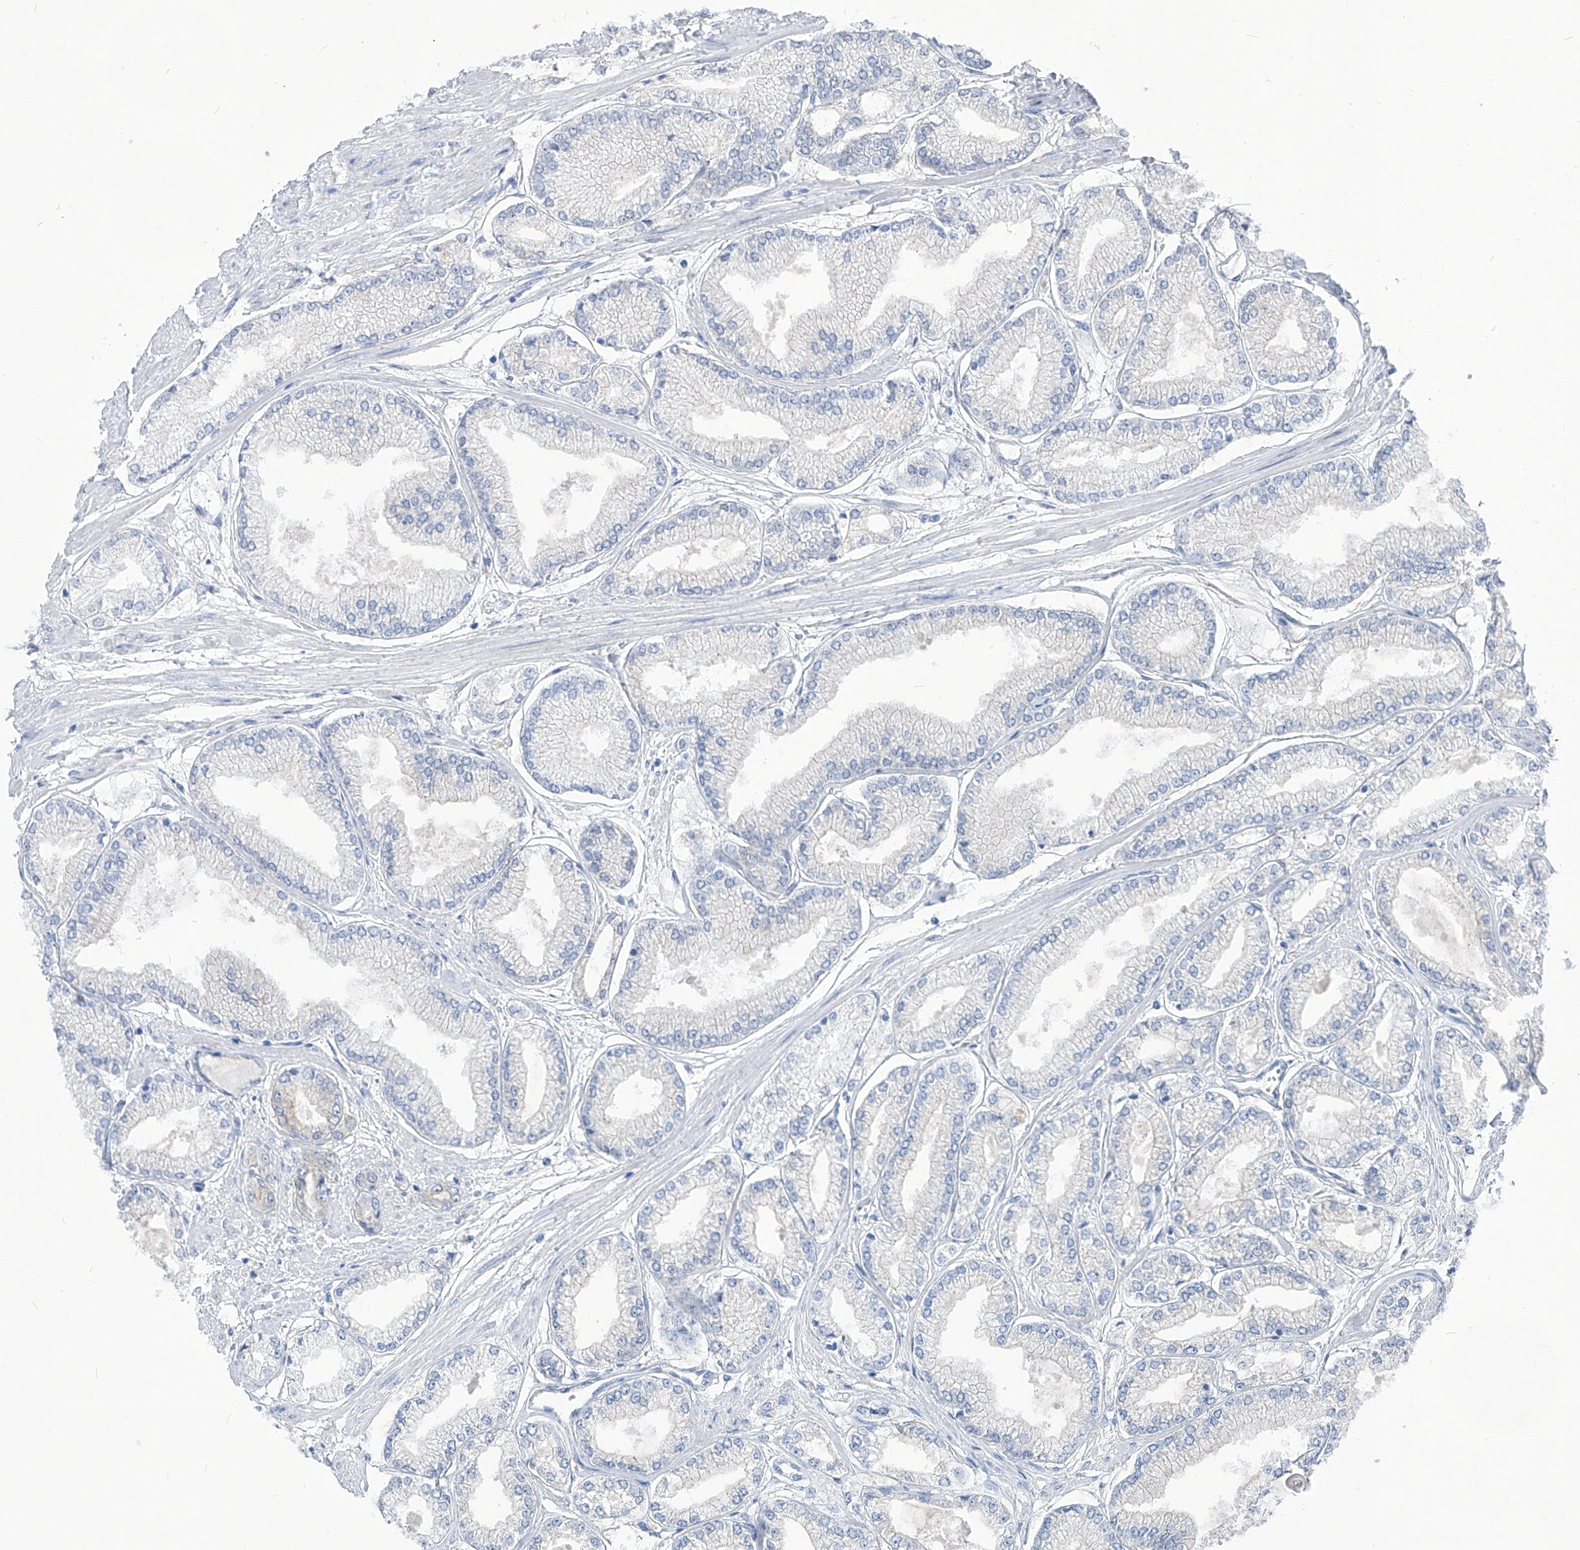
{"staining": {"intensity": "negative", "quantity": "none", "location": "none"}, "tissue": "prostate cancer", "cell_type": "Tumor cells", "image_type": "cancer", "snomed": [{"axis": "morphology", "description": "Adenocarcinoma, Low grade"}, {"axis": "topography", "description": "Prostate"}], "caption": "DAB (3,3'-diaminobenzidine) immunohistochemical staining of prostate cancer (low-grade adenocarcinoma) displays no significant expression in tumor cells. (DAB (3,3'-diaminobenzidine) immunohistochemistry (IHC), high magnification).", "gene": "AKAP10", "patient": {"sex": "male", "age": 52}}